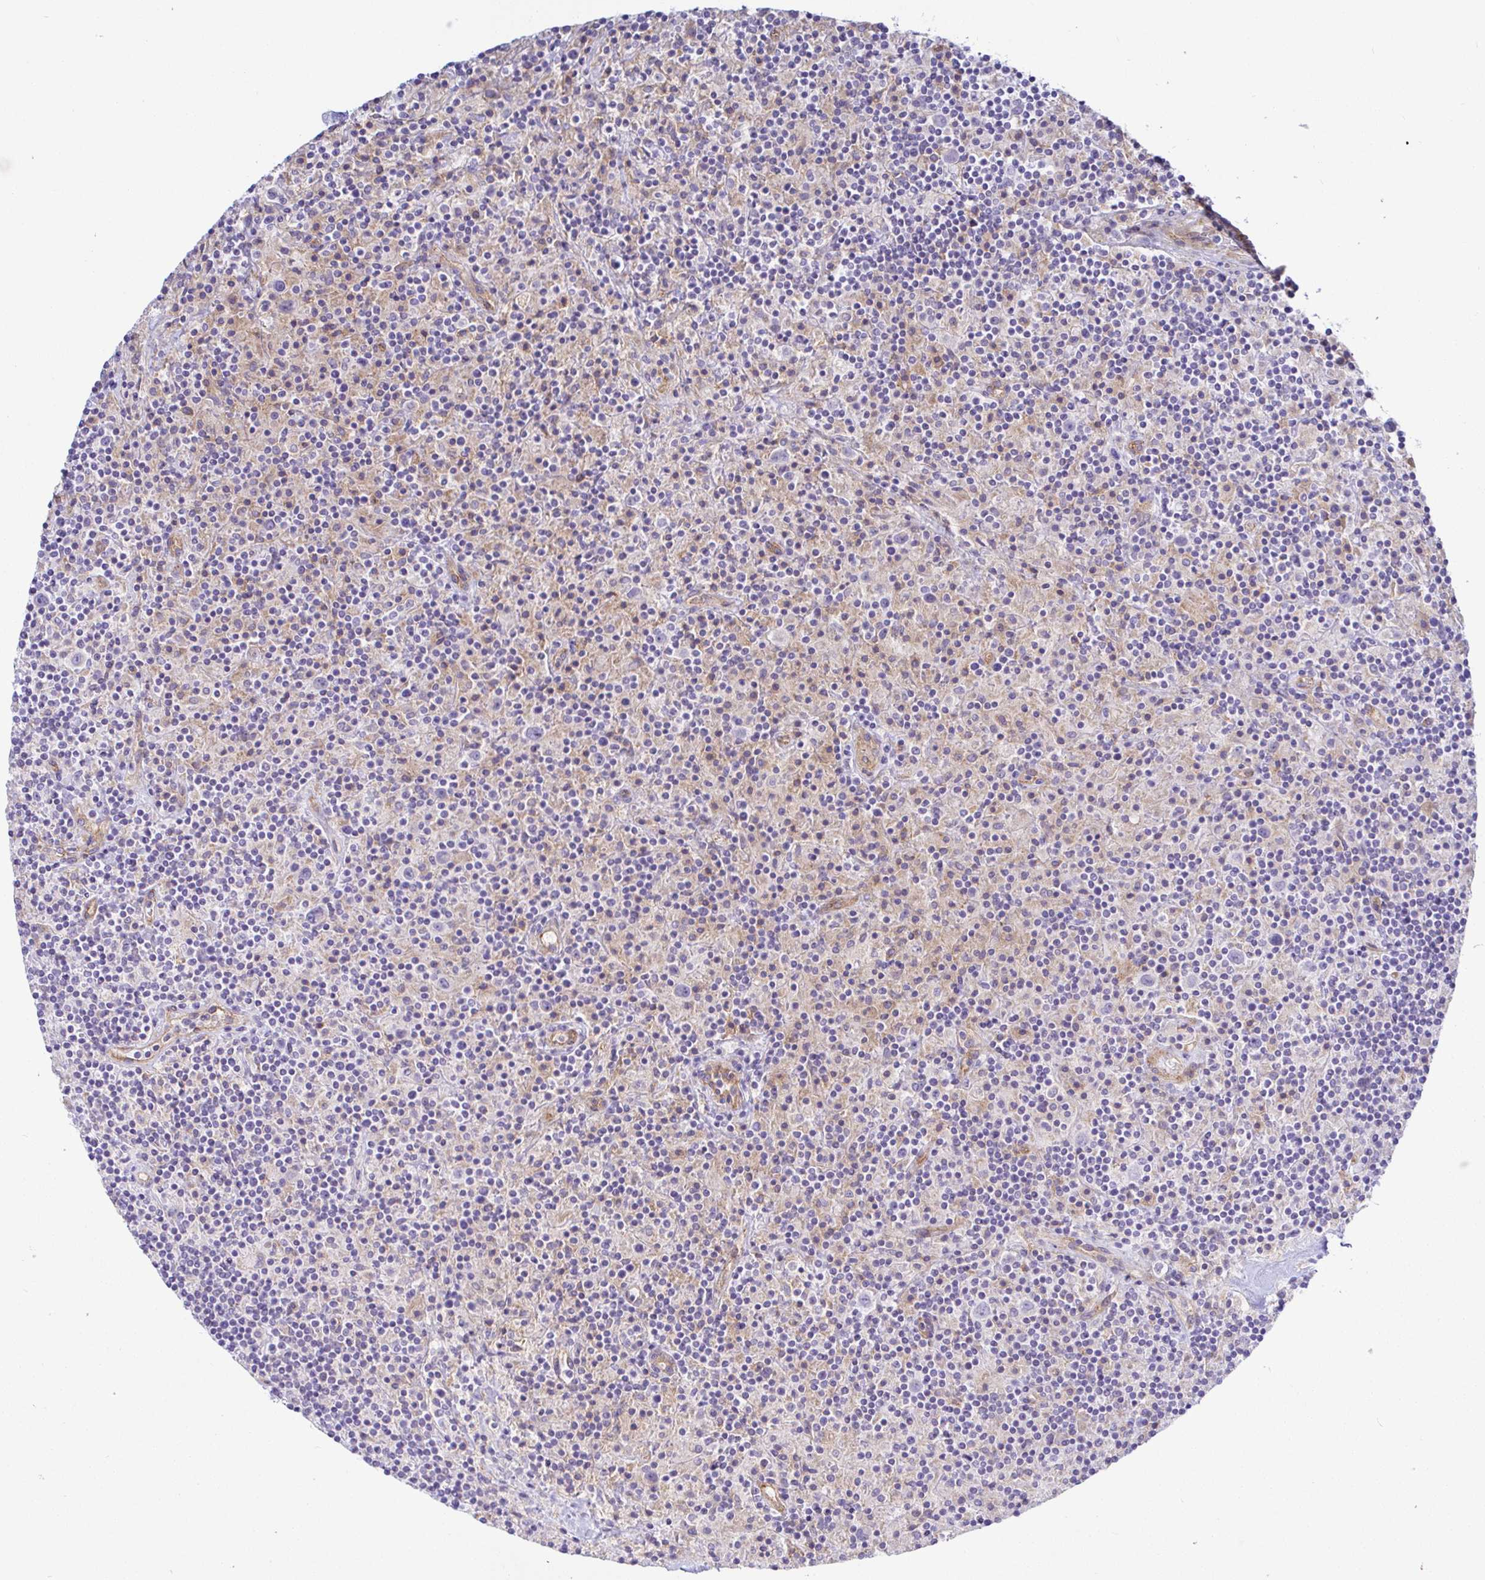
{"staining": {"intensity": "negative", "quantity": "none", "location": "none"}, "tissue": "lymphoma", "cell_type": "Tumor cells", "image_type": "cancer", "snomed": [{"axis": "morphology", "description": "Hodgkin's disease, NOS"}, {"axis": "topography", "description": "Lymph node"}], "caption": "The micrograph demonstrates no significant expression in tumor cells of lymphoma.", "gene": "ARL4D", "patient": {"sex": "male", "age": 70}}